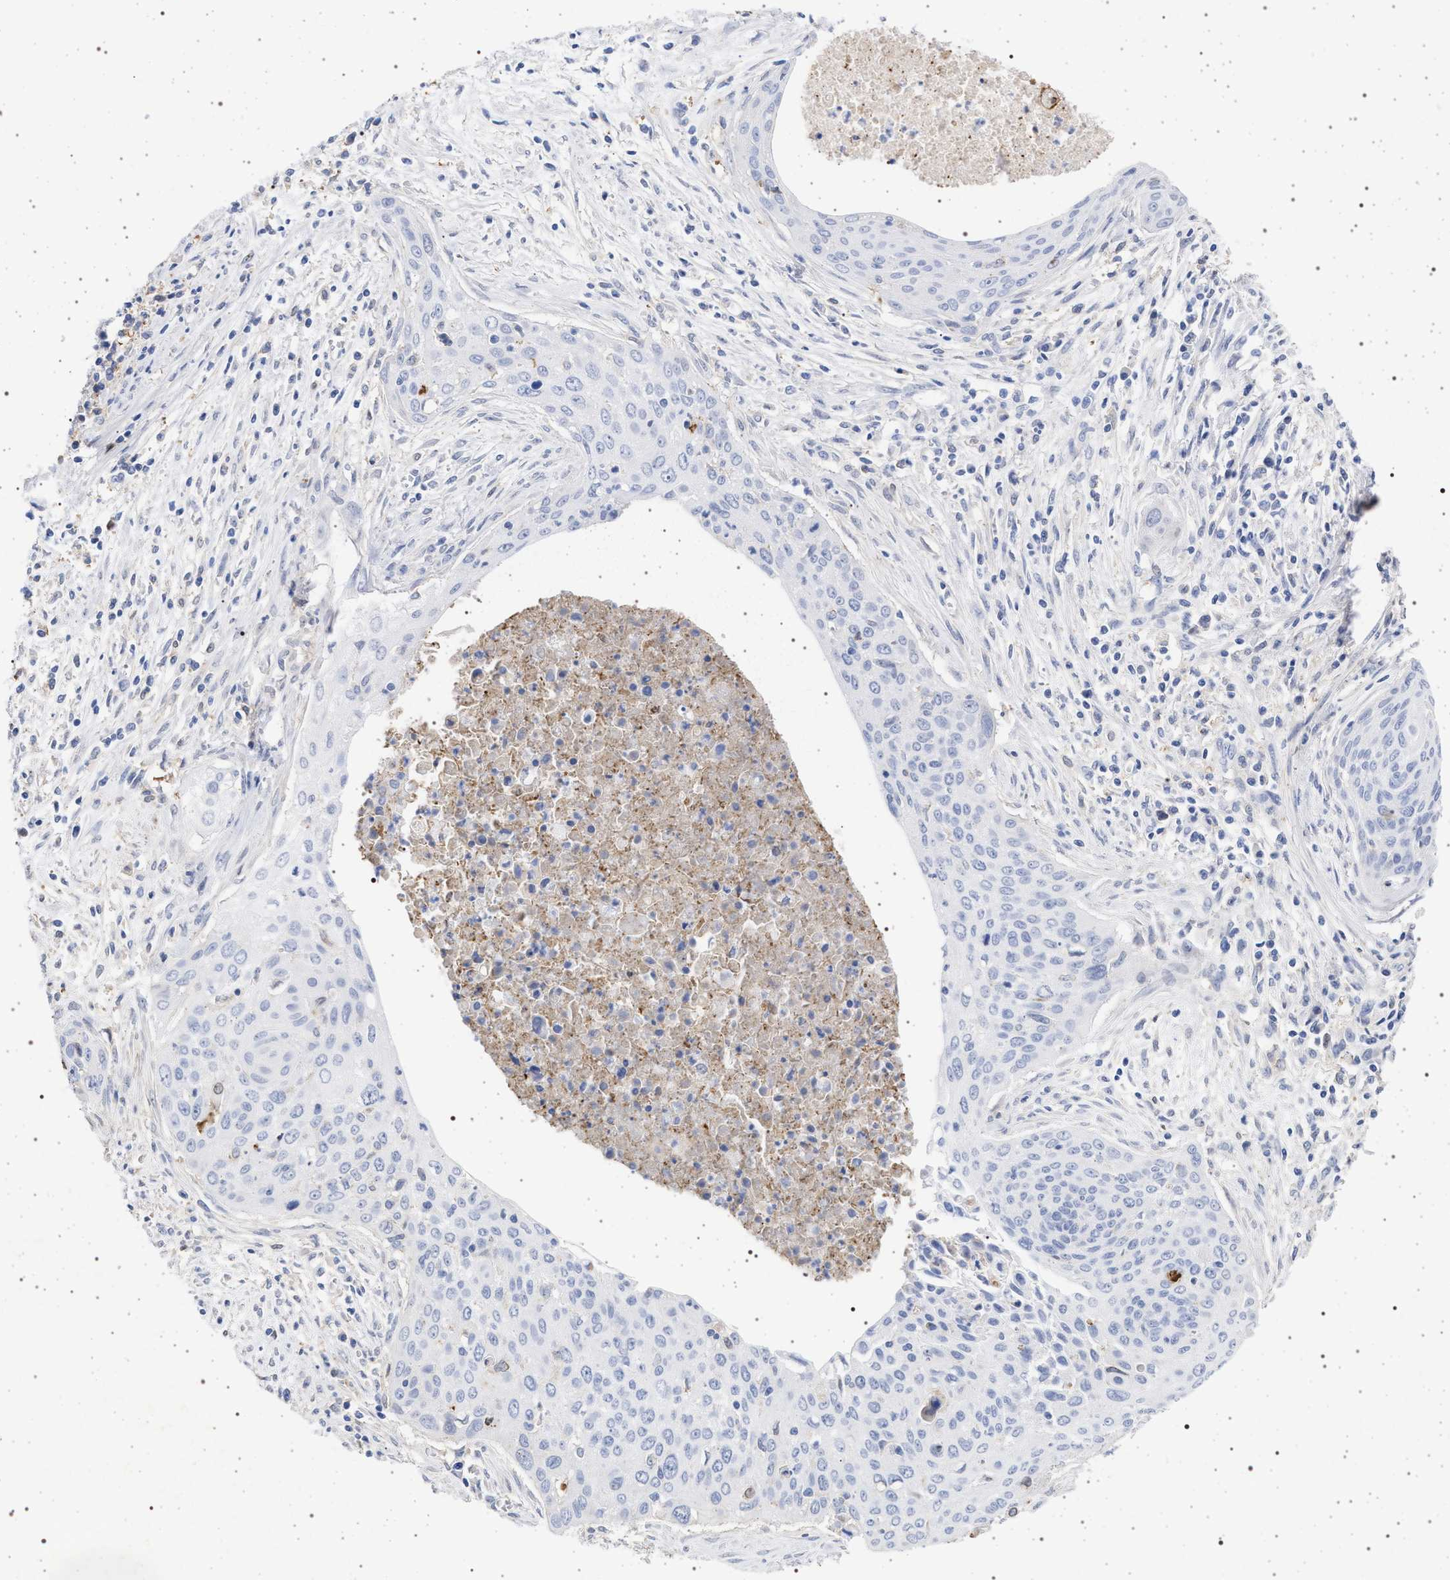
{"staining": {"intensity": "negative", "quantity": "none", "location": "none"}, "tissue": "cervical cancer", "cell_type": "Tumor cells", "image_type": "cancer", "snomed": [{"axis": "morphology", "description": "Squamous cell carcinoma, NOS"}, {"axis": "topography", "description": "Cervix"}], "caption": "Cervical cancer stained for a protein using immunohistochemistry (IHC) demonstrates no staining tumor cells.", "gene": "PLG", "patient": {"sex": "female", "age": 55}}